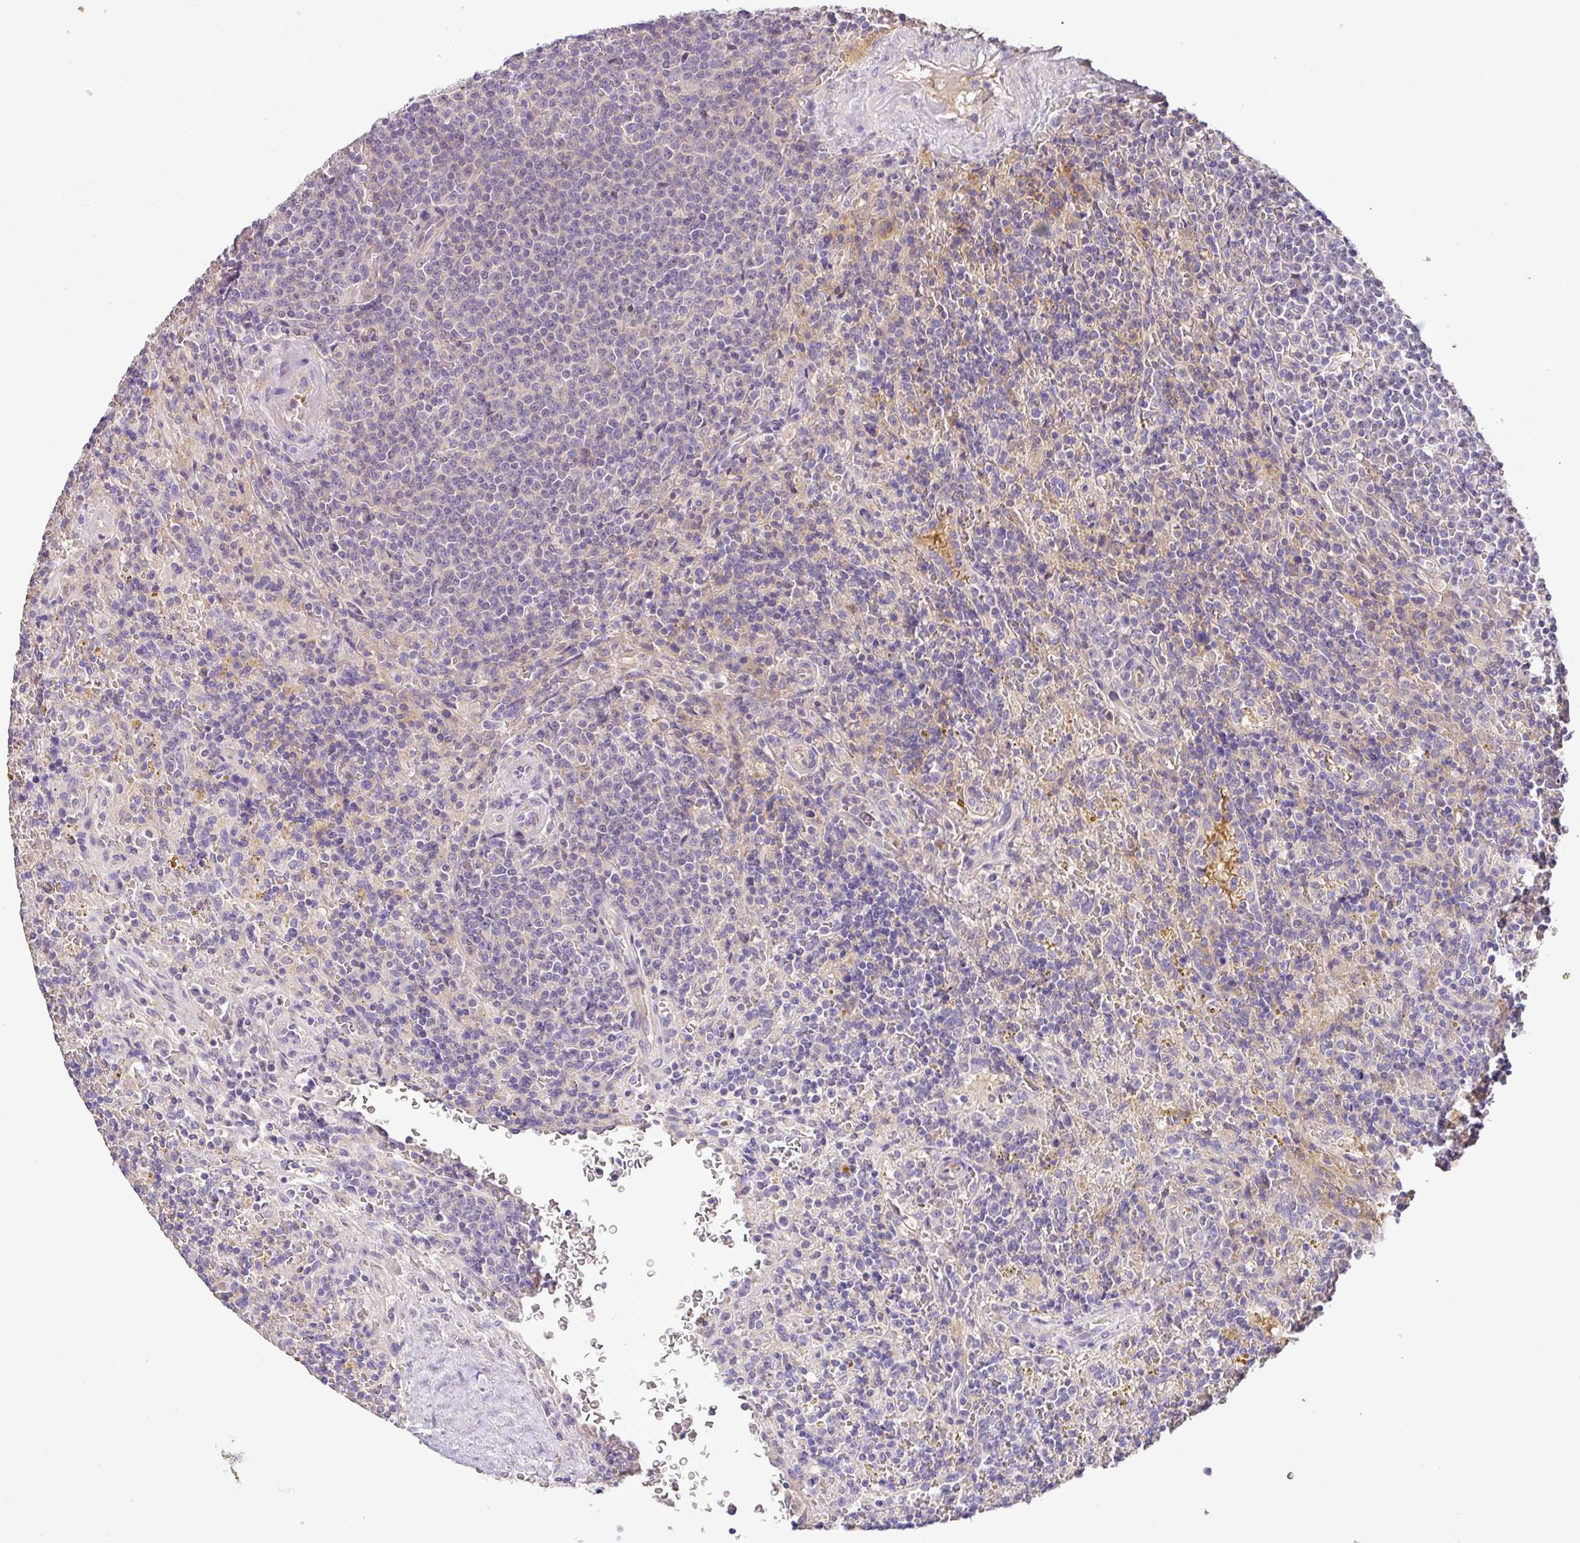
{"staining": {"intensity": "negative", "quantity": "none", "location": "none"}, "tissue": "lymphoma", "cell_type": "Tumor cells", "image_type": "cancer", "snomed": [{"axis": "morphology", "description": "Malignant lymphoma, non-Hodgkin's type, Low grade"}, {"axis": "topography", "description": "Spleen"}], "caption": "Human malignant lymphoma, non-Hodgkin's type (low-grade) stained for a protein using IHC reveals no expression in tumor cells.", "gene": "HOXC13", "patient": {"sex": "male", "age": 67}}